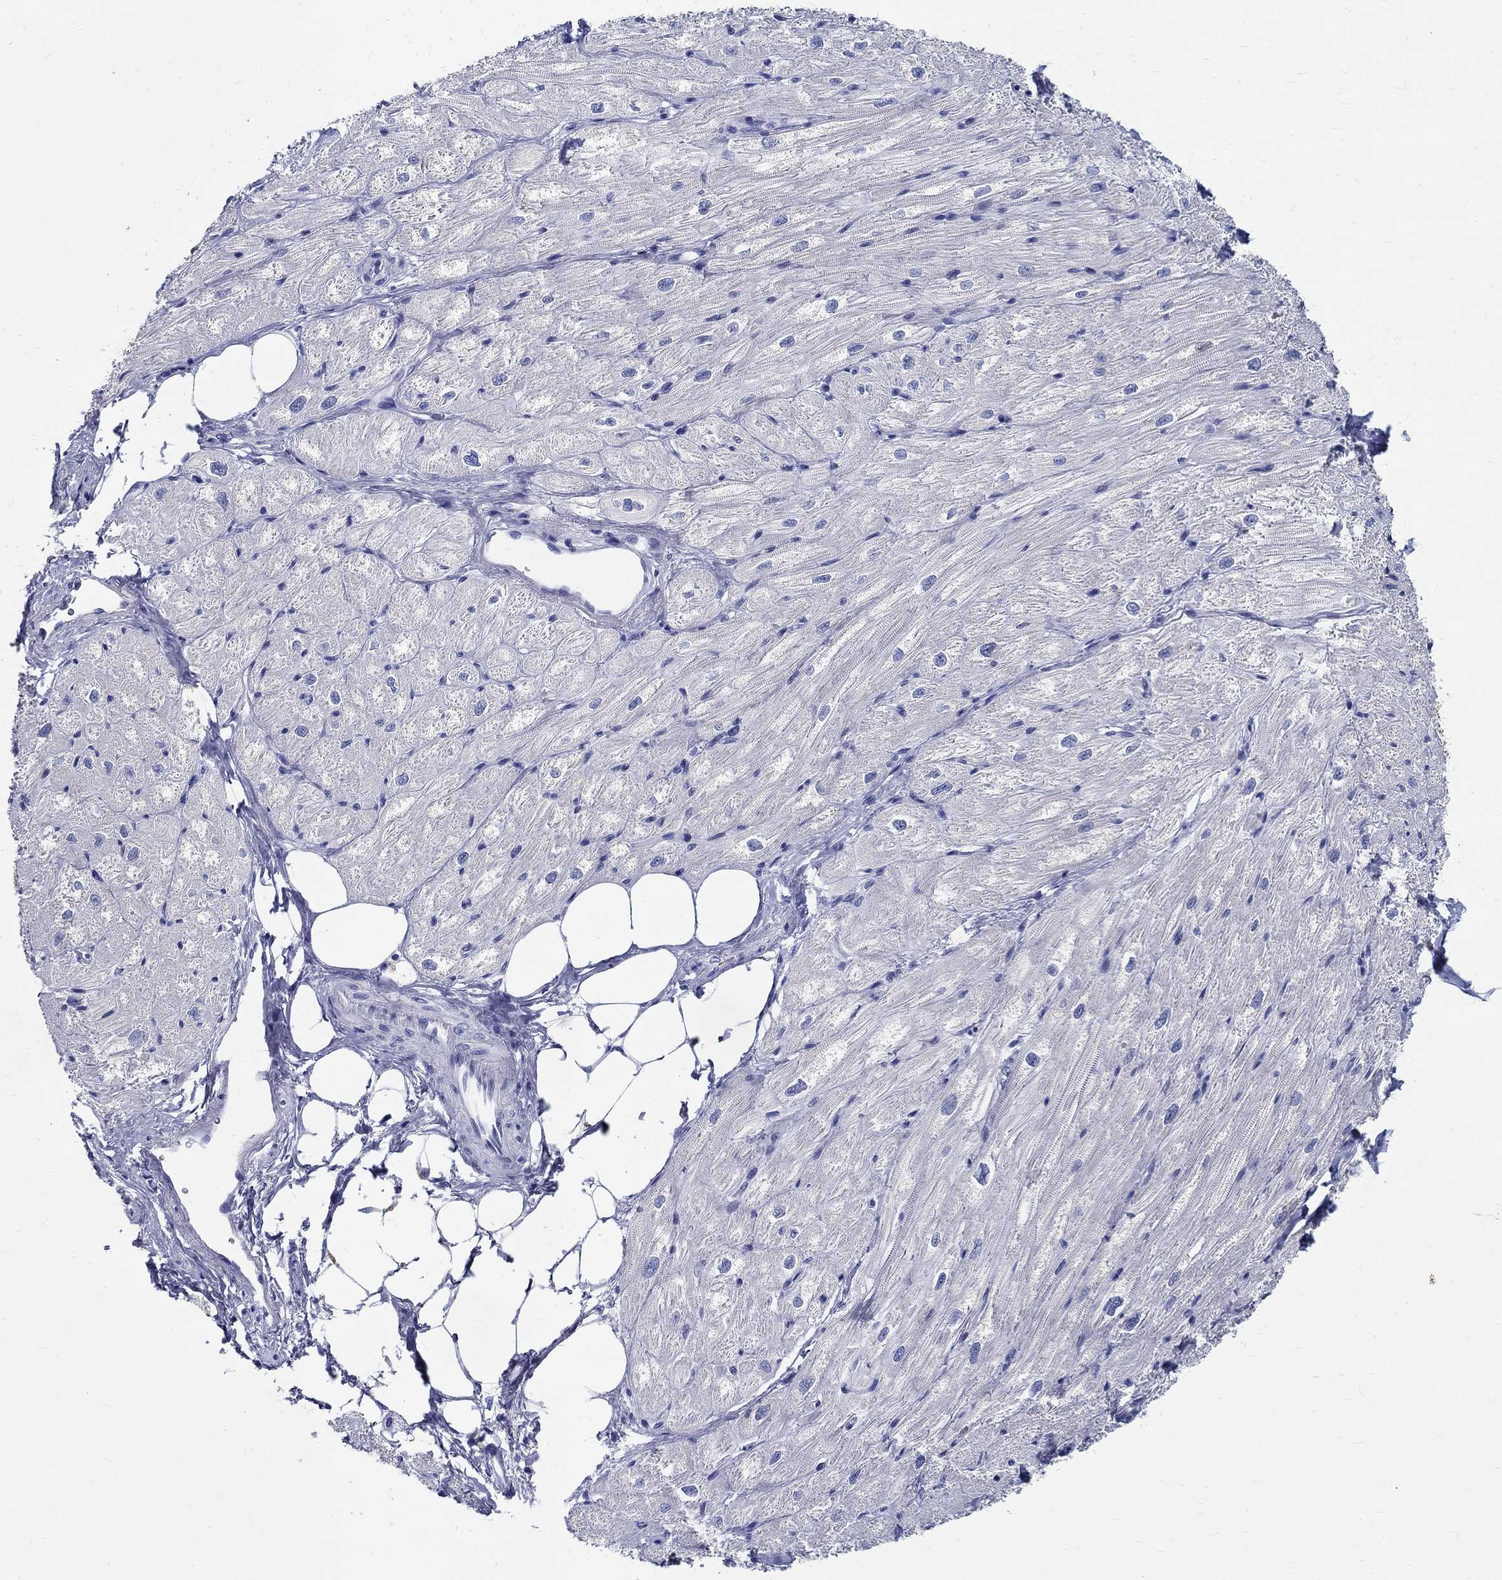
{"staining": {"intensity": "negative", "quantity": "none", "location": "none"}, "tissue": "heart muscle", "cell_type": "Cardiomyocytes", "image_type": "normal", "snomed": [{"axis": "morphology", "description": "Normal tissue, NOS"}, {"axis": "topography", "description": "Heart"}], "caption": "Immunohistochemistry (IHC) micrograph of normal human heart muscle stained for a protein (brown), which demonstrates no expression in cardiomyocytes. Brightfield microscopy of immunohistochemistry (IHC) stained with DAB (3,3'-diaminobenzidine) (brown) and hematoxylin (blue), captured at high magnification.", "gene": "CETN1", "patient": {"sex": "male", "age": 57}}